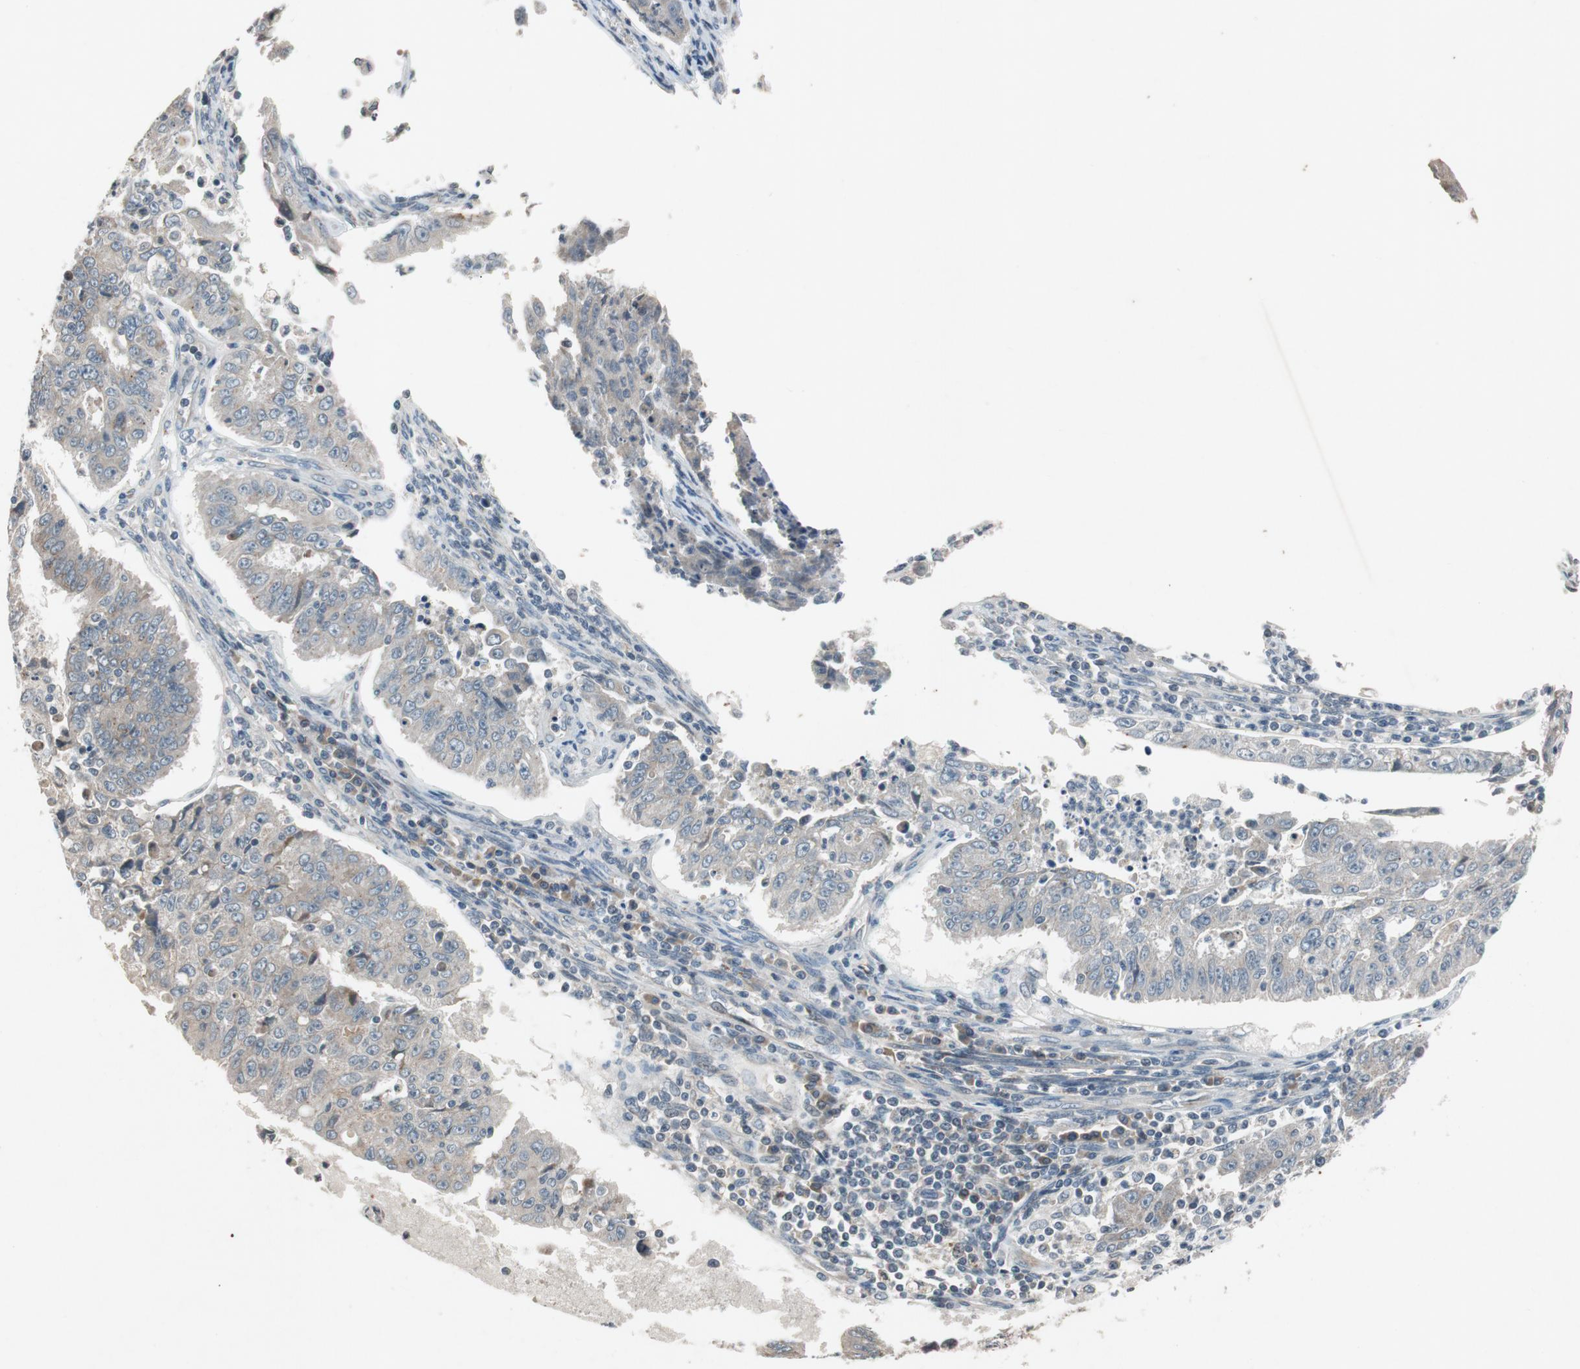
{"staining": {"intensity": "weak", "quantity": ">75%", "location": "cytoplasmic/membranous"}, "tissue": "endometrial cancer", "cell_type": "Tumor cells", "image_type": "cancer", "snomed": [{"axis": "morphology", "description": "Adenocarcinoma, NOS"}, {"axis": "topography", "description": "Endometrium"}], "caption": "Immunohistochemistry staining of endometrial cancer (adenocarcinoma), which exhibits low levels of weak cytoplasmic/membranous staining in about >75% of tumor cells indicating weak cytoplasmic/membranous protein staining. The staining was performed using DAB (brown) for protein detection and nuclei were counterstained in hematoxylin (blue).", "gene": "ATP2C1", "patient": {"sex": "female", "age": 42}}